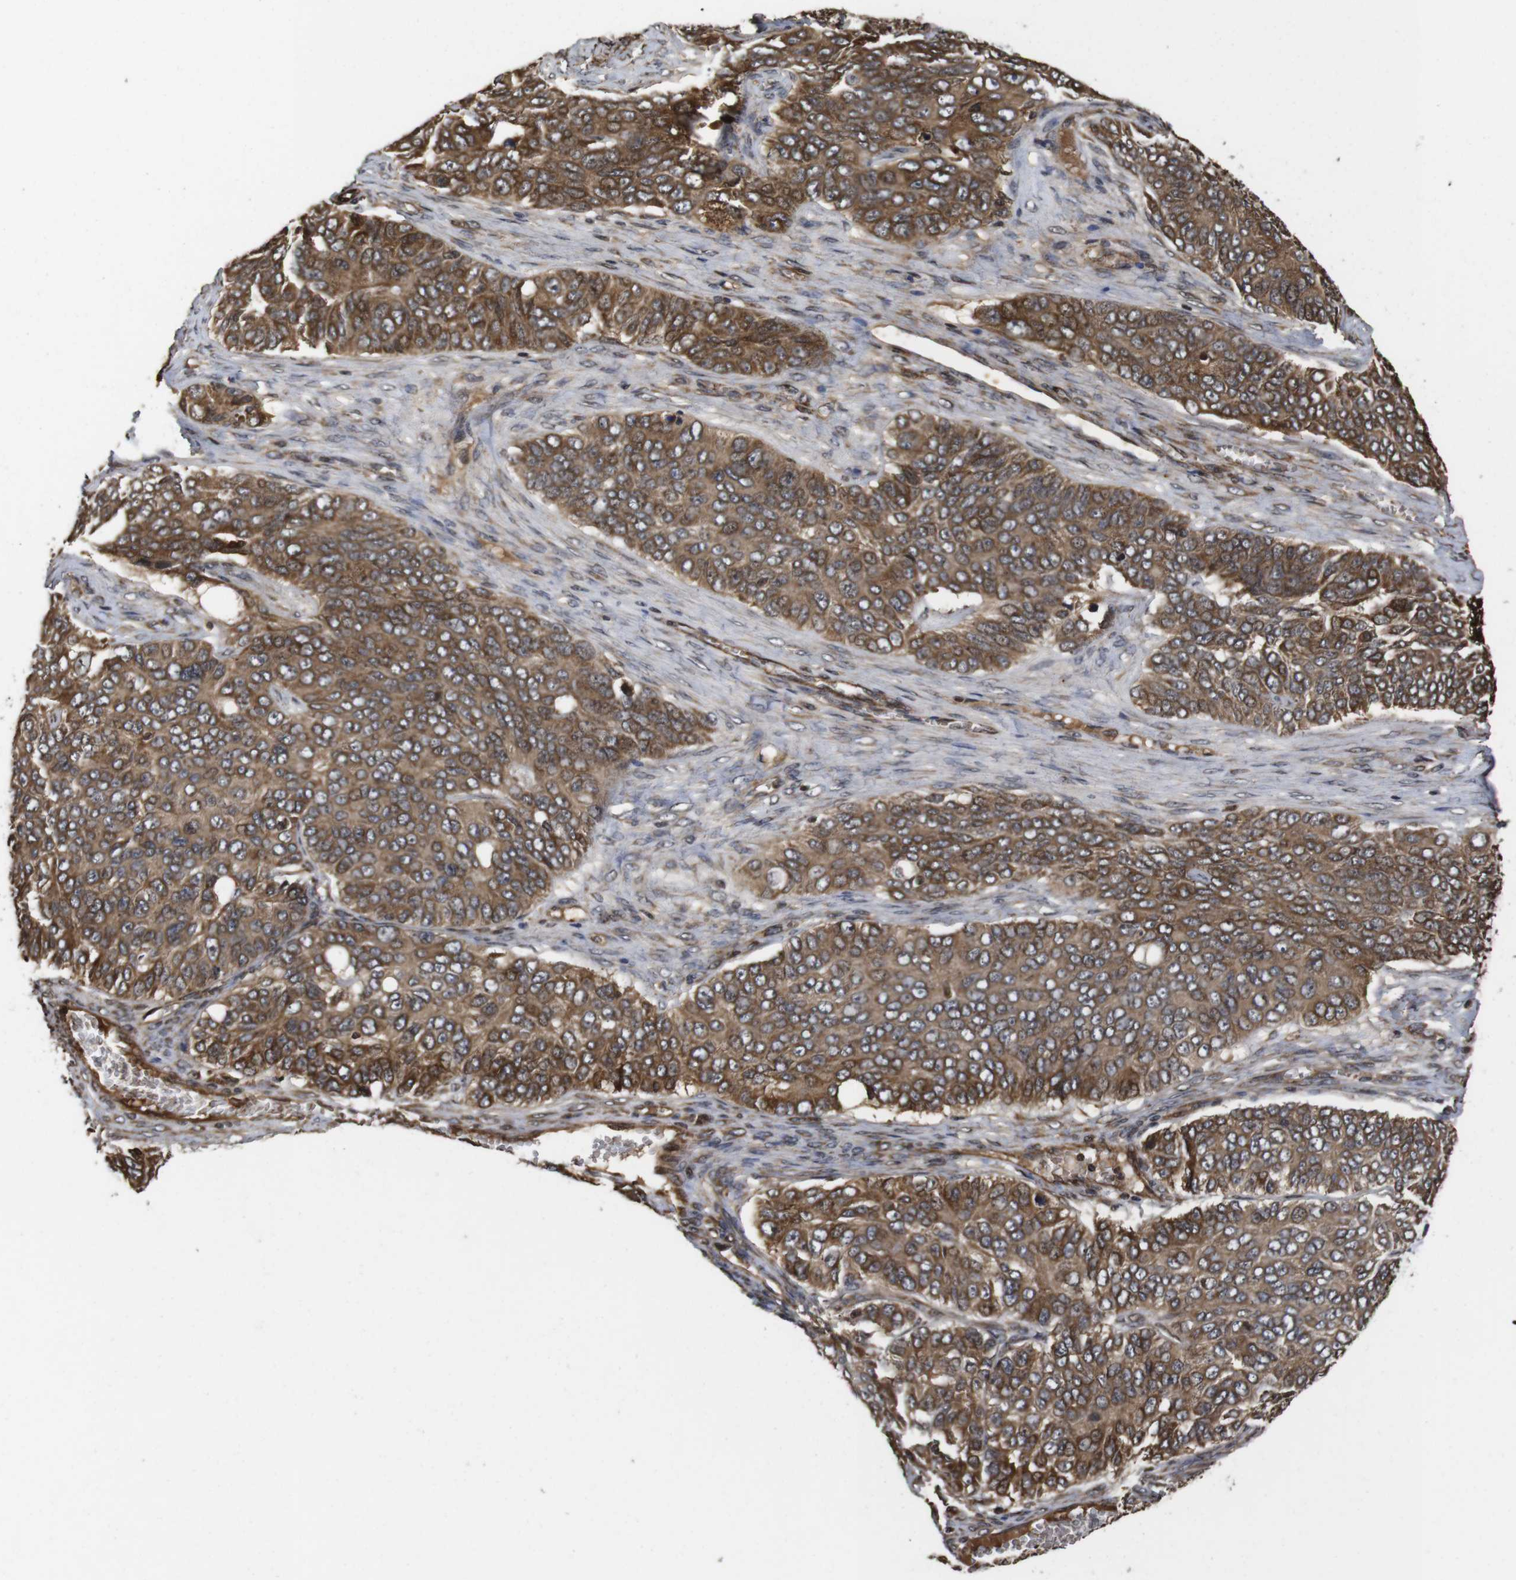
{"staining": {"intensity": "moderate", "quantity": ">75%", "location": "cytoplasmic/membranous"}, "tissue": "ovarian cancer", "cell_type": "Tumor cells", "image_type": "cancer", "snomed": [{"axis": "morphology", "description": "Carcinoma, endometroid"}, {"axis": "topography", "description": "Ovary"}], "caption": "Tumor cells exhibit medium levels of moderate cytoplasmic/membranous expression in approximately >75% of cells in ovarian cancer.", "gene": "PTPN14", "patient": {"sex": "female", "age": 51}}